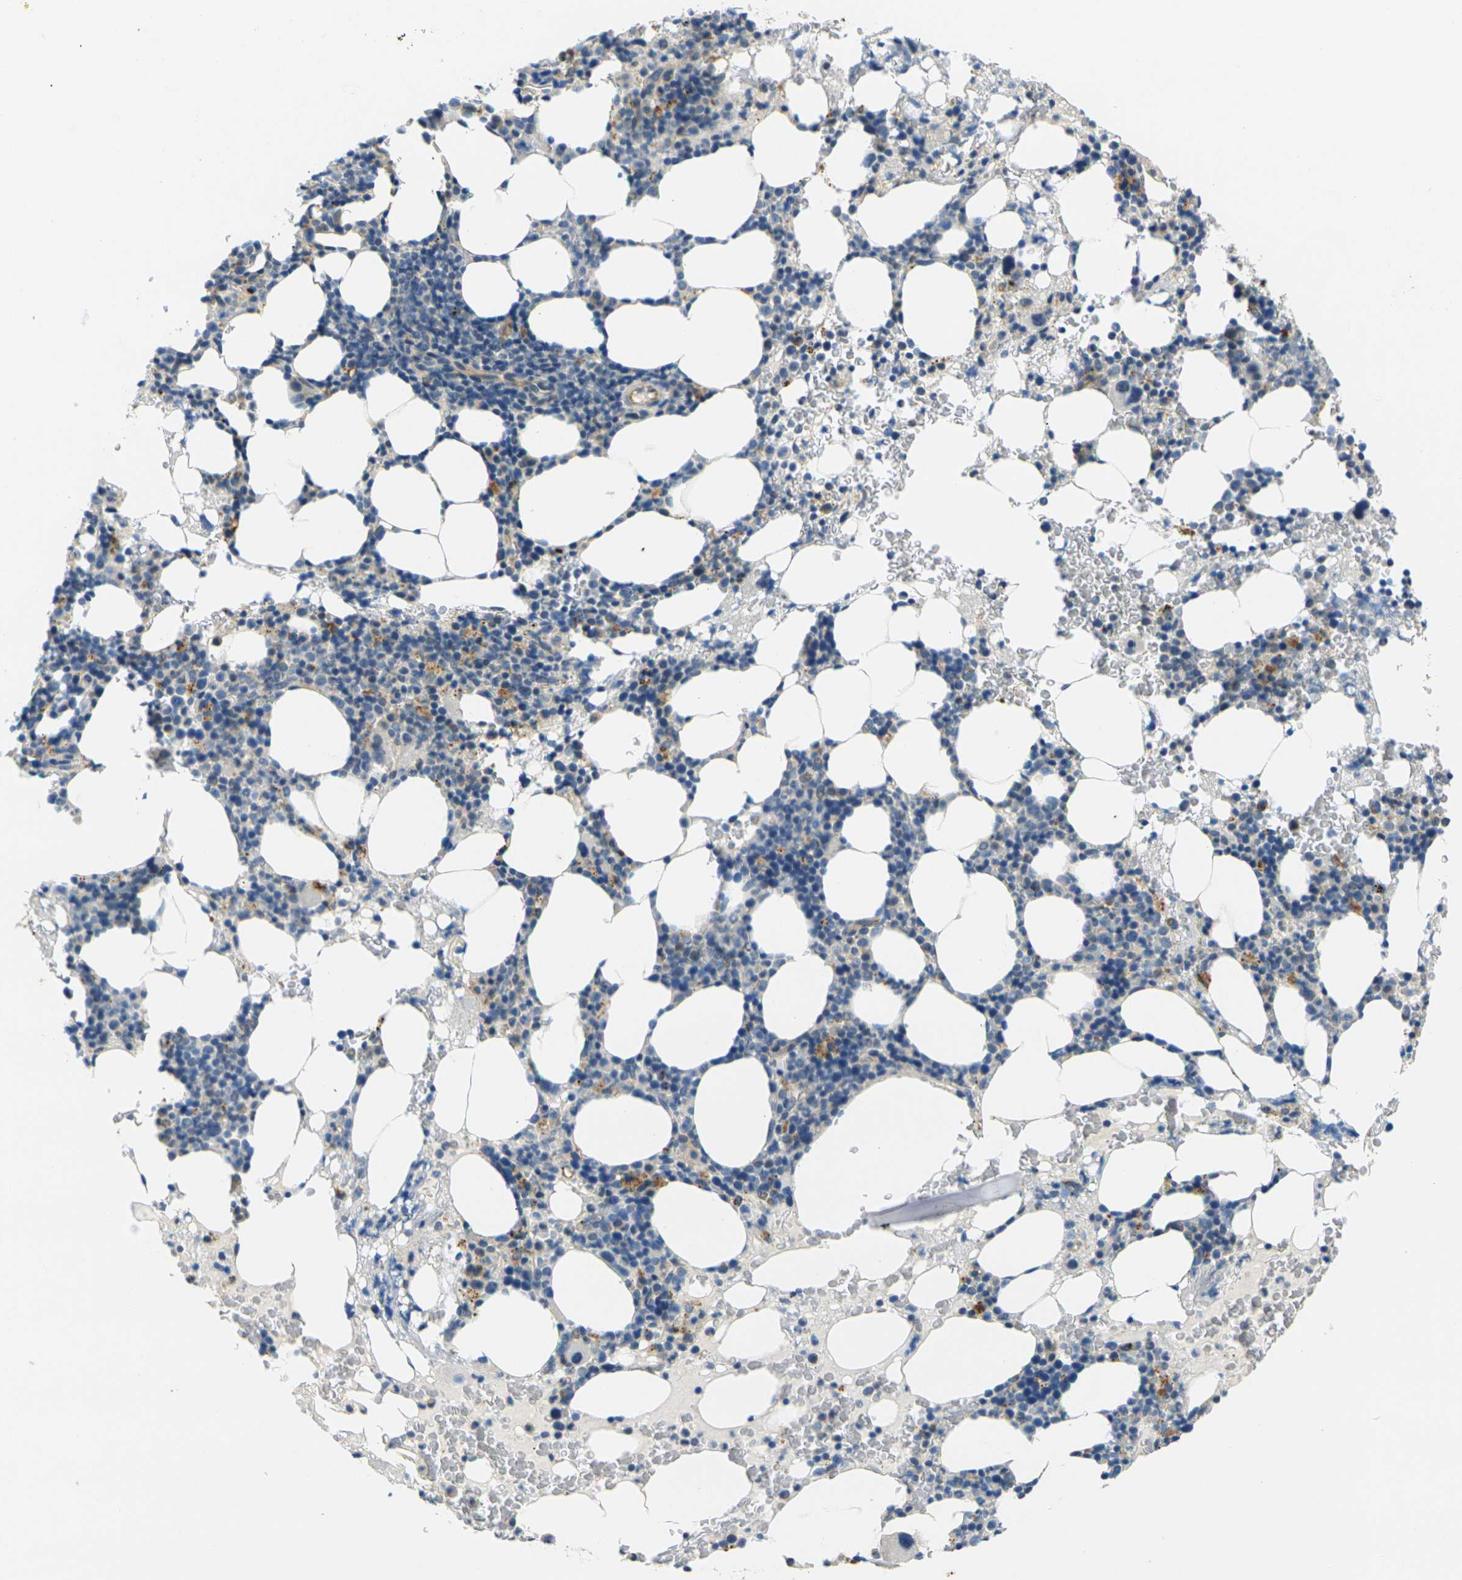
{"staining": {"intensity": "moderate", "quantity": "<25%", "location": "cytoplasmic/membranous"}, "tissue": "bone marrow", "cell_type": "Hematopoietic cells", "image_type": "normal", "snomed": [{"axis": "morphology", "description": "Normal tissue, NOS"}, {"axis": "morphology", "description": "Inflammation, NOS"}, {"axis": "topography", "description": "Bone marrow"}], "caption": "Immunohistochemistry staining of normal bone marrow, which shows low levels of moderate cytoplasmic/membranous positivity in about <25% of hematopoietic cells indicating moderate cytoplasmic/membranous protein expression. The staining was performed using DAB (3,3'-diaminobenzidine) (brown) for protein detection and nuclei were counterstained in hematoxylin (blue).", "gene": "CYP2C8", "patient": {"sex": "female", "age": 84}}